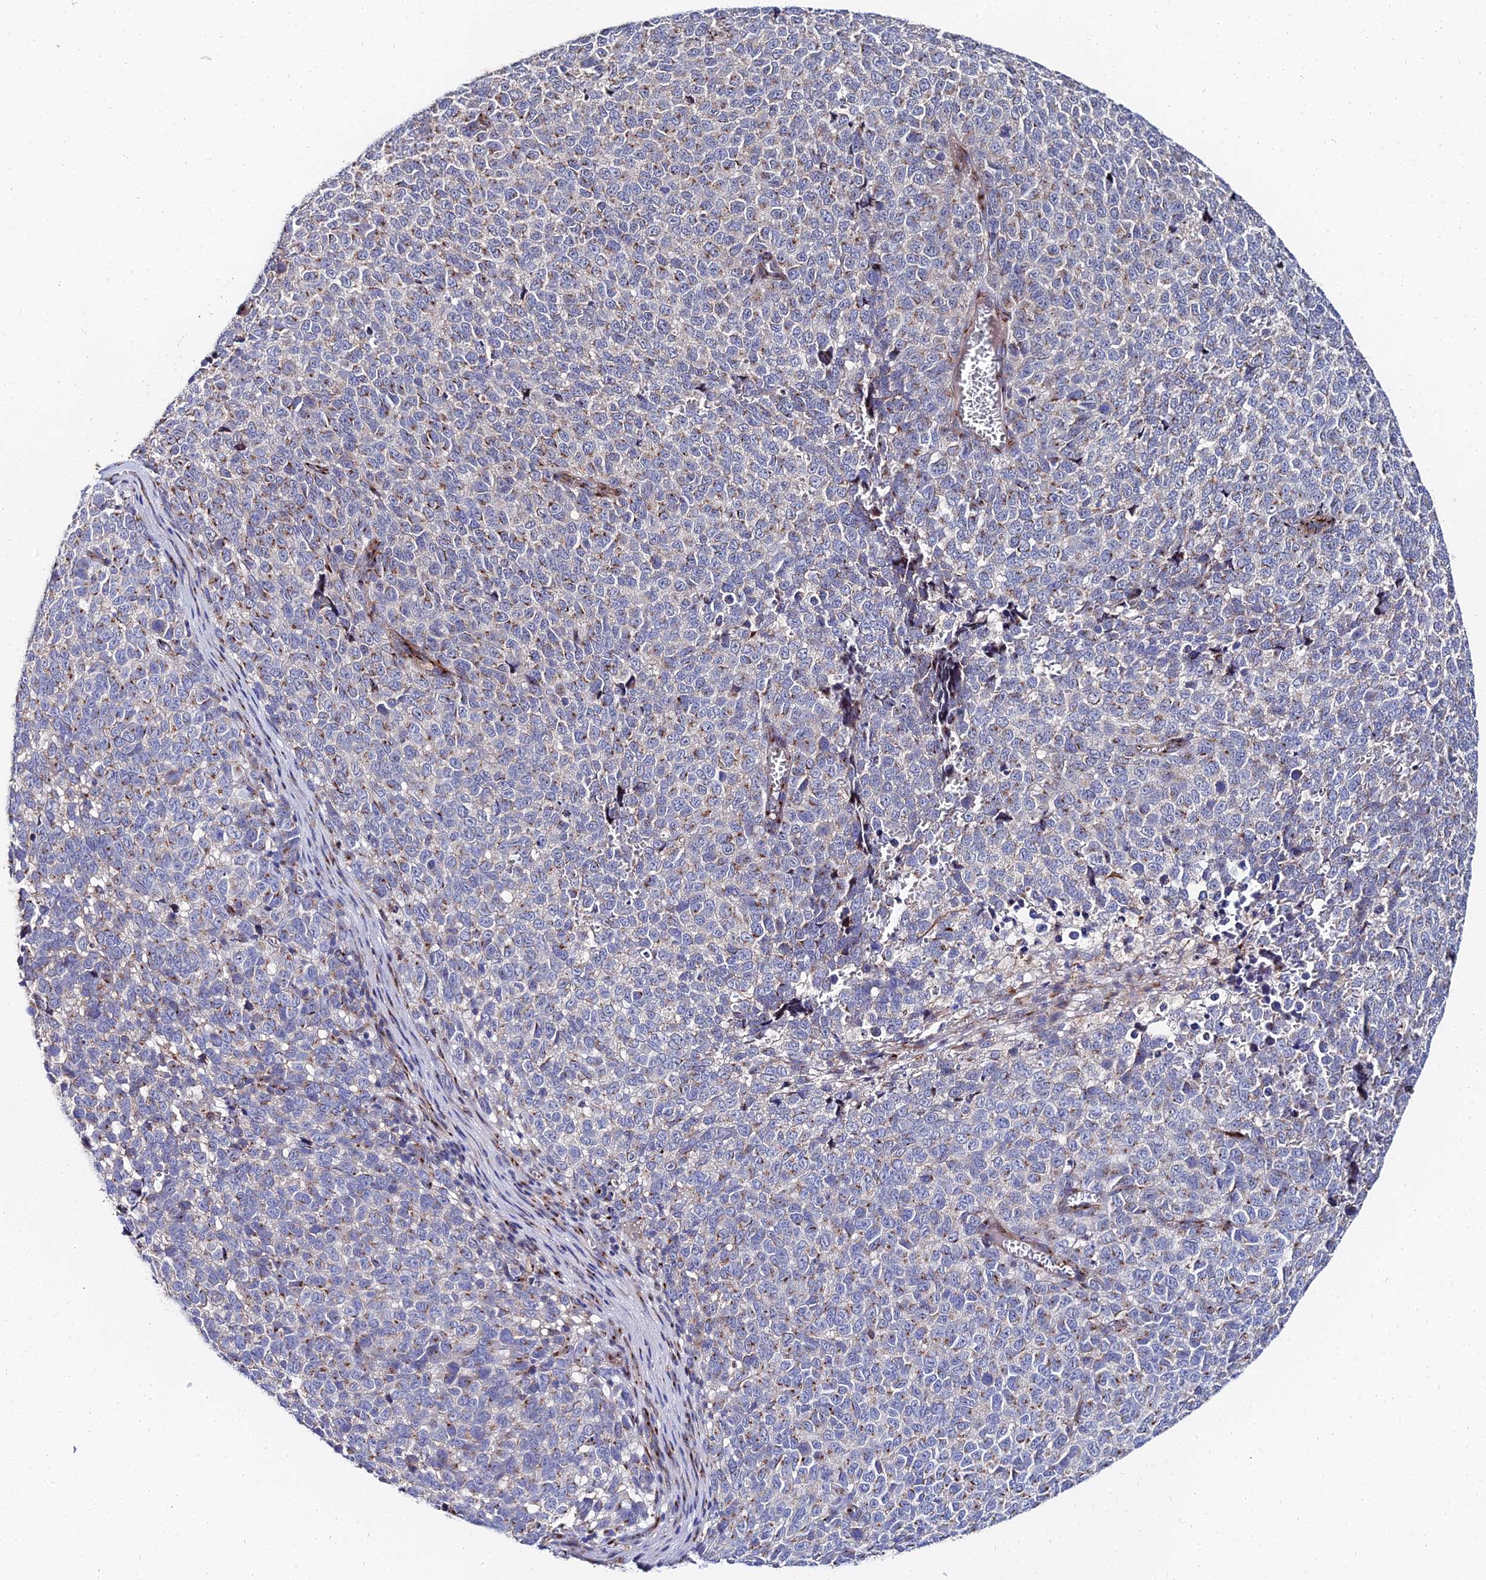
{"staining": {"intensity": "moderate", "quantity": "<25%", "location": "cytoplasmic/membranous"}, "tissue": "melanoma", "cell_type": "Tumor cells", "image_type": "cancer", "snomed": [{"axis": "morphology", "description": "Malignant melanoma, NOS"}, {"axis": "topography", "description": "Nose, NOS"}], "caption": "Melanoma stained with IHC exhibits moderate cytoplasmic/membranous positivity in about <25% of tumor cells.", "gene": "BORCS8", "patient": {"sex": "female", "age": 48}}